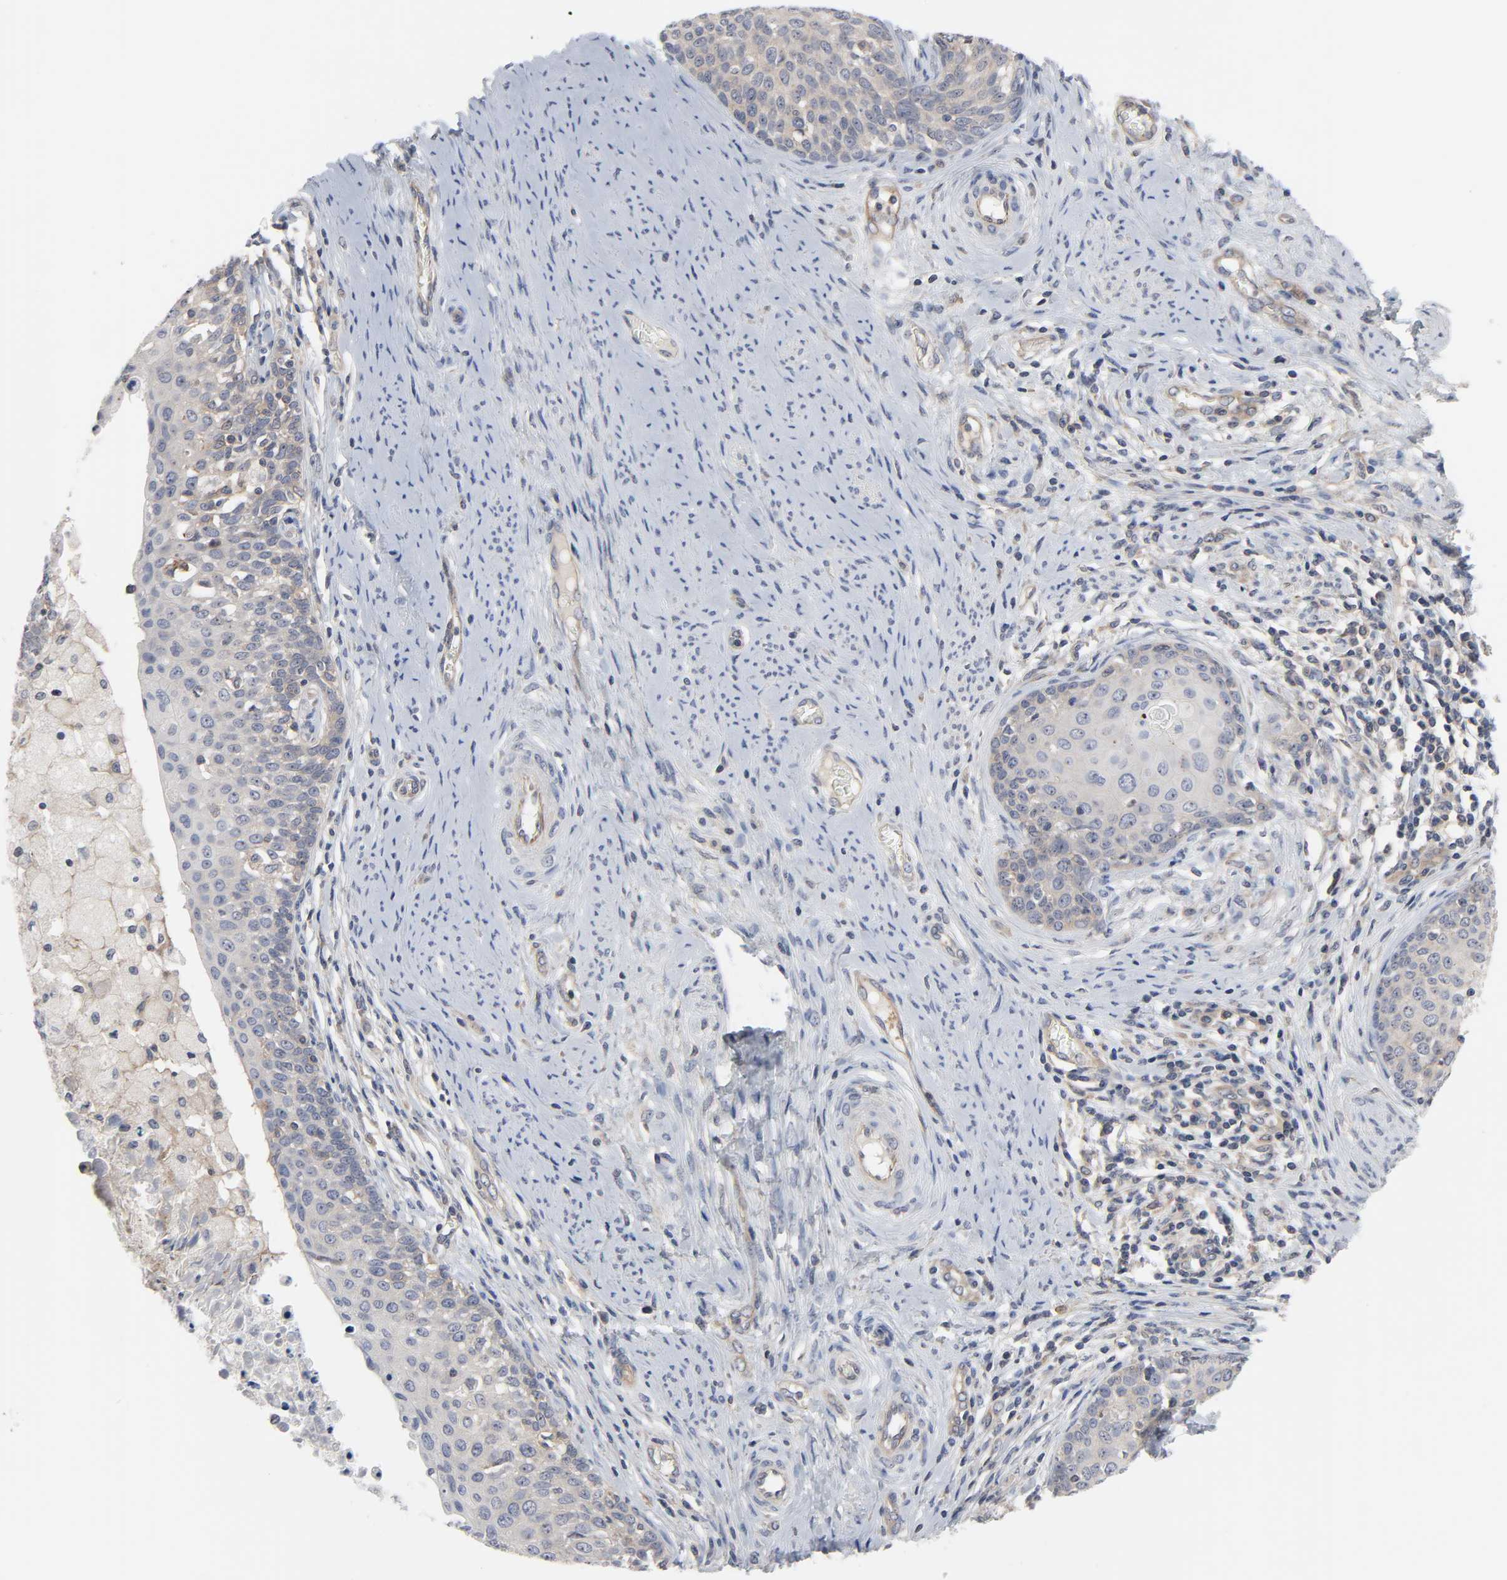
{"staining": {"intensity": "weak", "quantity": ">75%", "location": "cytoplasmic/membranous"}, "tissue": "cervical cancer", "cell_type": "Tumor cells", "image_type": "cancer", "snomed": [{"axis": "morphology", "description": "Squamous cell carcinoma, NOS"}, {"axis": "morphology", "description": "Adenocarcinoma, NOS"}, {"axis": "topography", "description": "Cervix"}], "caption": "Human cervical cancer stained with a brown dye displays weak cytoplasmic/membranous positive positivity in approximately >75% of tumor cells.", "gene": "DDX10", "patient": {"sex": "female", "age": 52}}